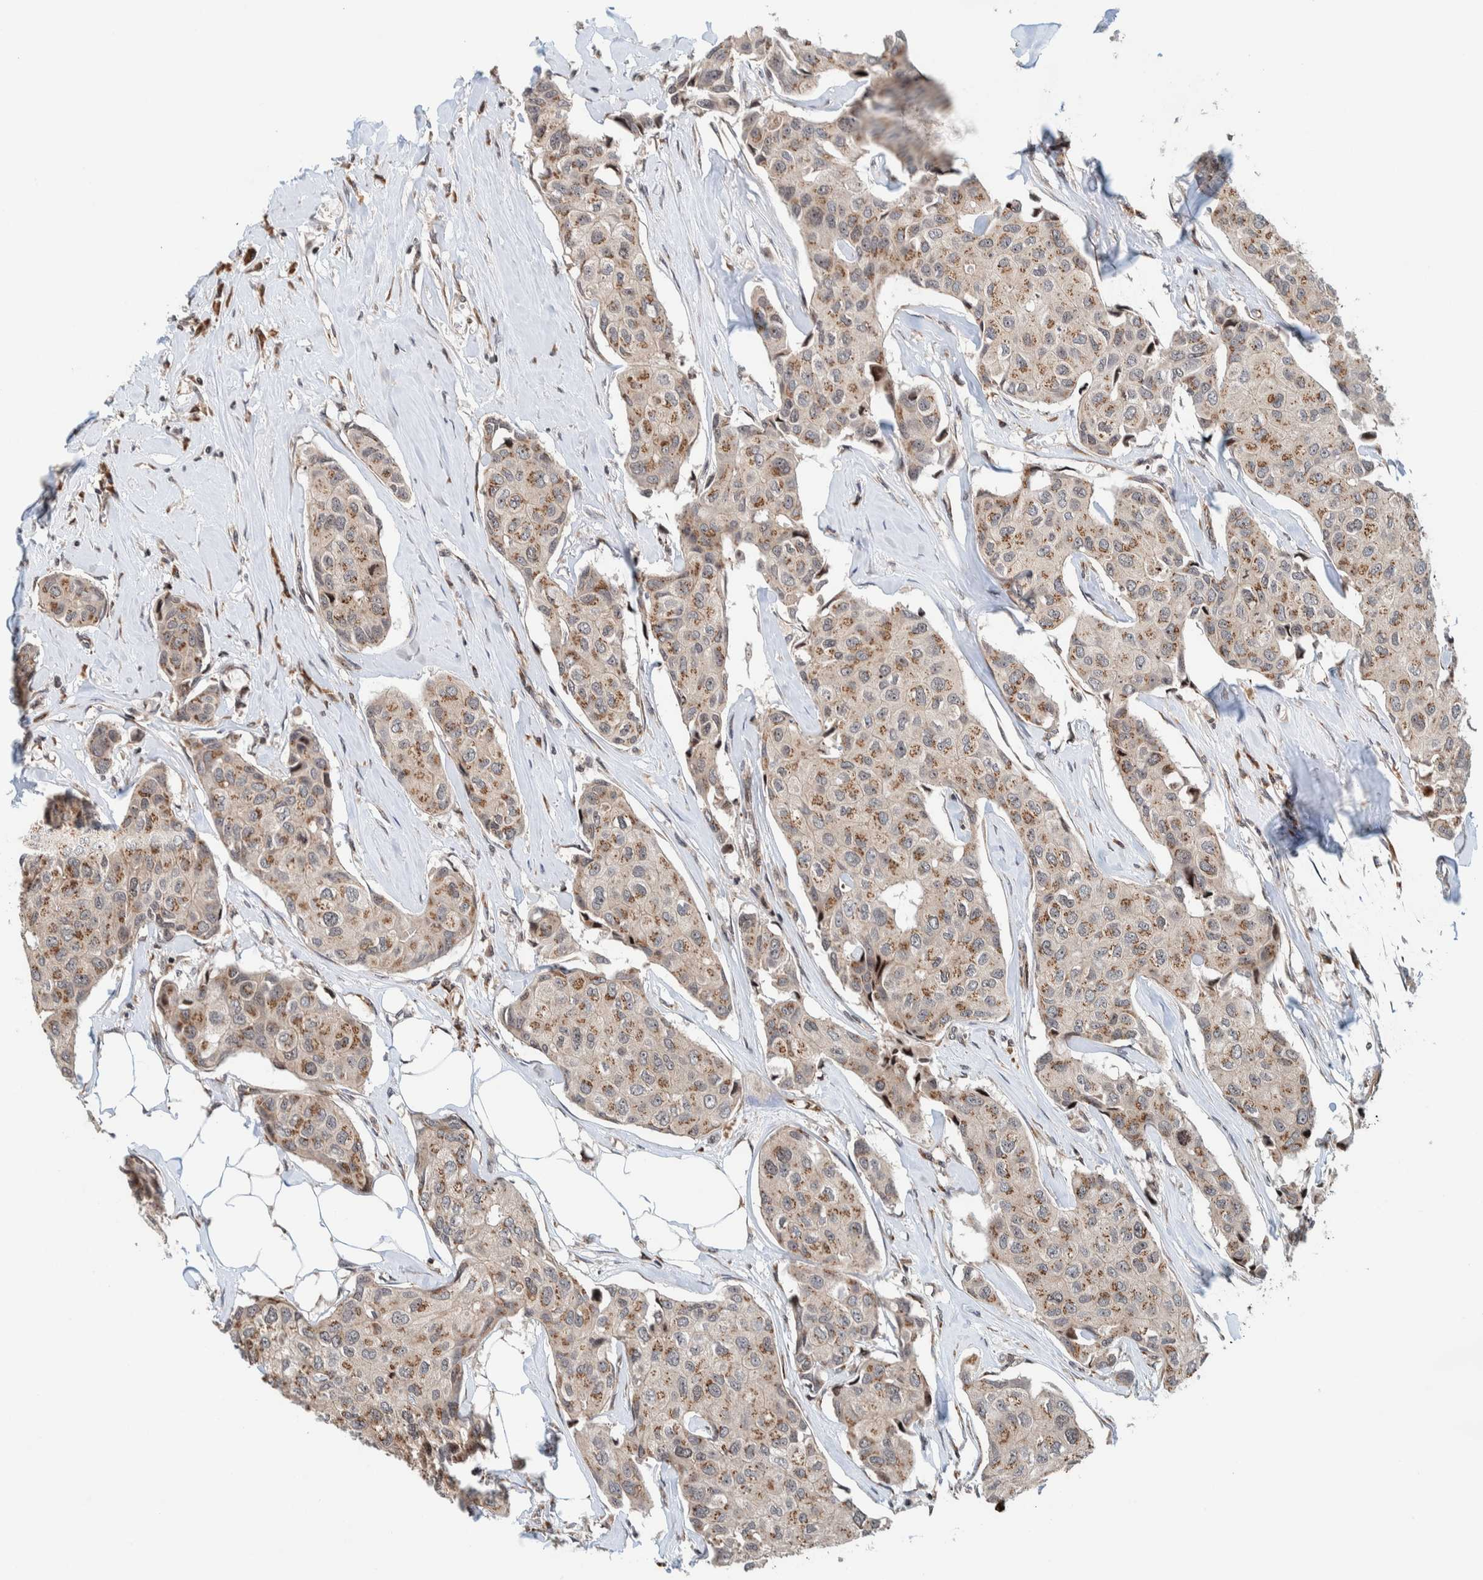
{"staining": {"intensity": "moderate", "quantity": ">75%", "location": "cytoplasmic/membranous"}, "tissue": "breast cancer", "cell_type": "Tumor cells", "image_type": "cancer", "snomed": [{"axis": "morphology", "description": "Duct carcinoma"}, {"axis": "topography", "description": "Breast"}], "caption": "Protein staining of breast cancer (infiltrating ductal carcinoma) tissue exhibits moderate cytoplasmic/membranous expression in approximately >75% of tumor cells. The protein of interest is stained brown, and the nuclei are stained in blue (DAB (3,3'-diaminobenzidine) IHC with brightfield microscopy, high magnification).", "gene": "CCDC182", "patient": {"sex": "female", "age": 80}}